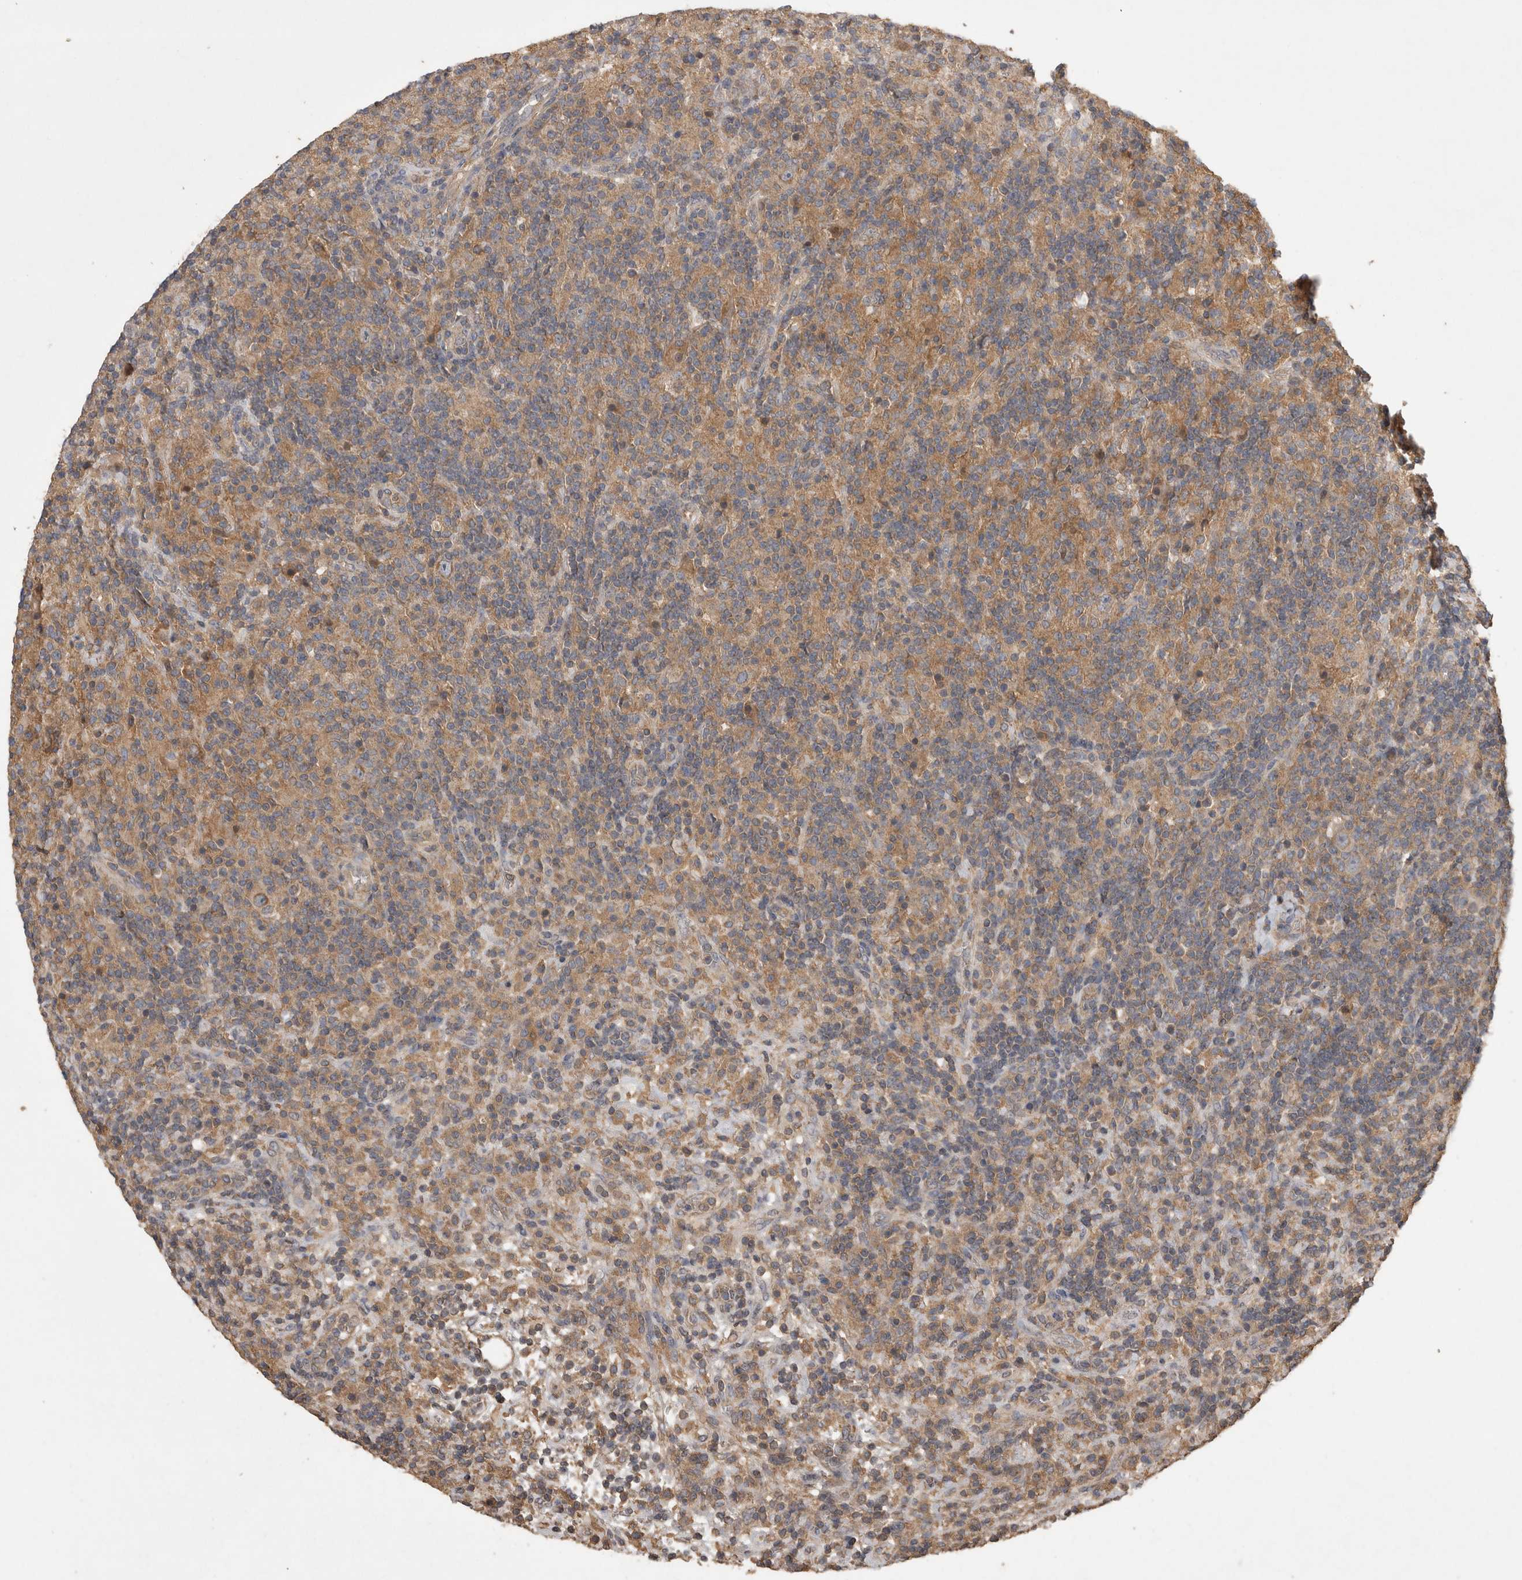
{"staining": {"intensity": "moderate", "quantity": "25%-75%", "location": "cytoplasmic/membranous"}, "tissue": "lymphoma", "cell_type": "Tumor cells", "image_type": "cancer", "snomed": [{"axis": "morphology", "description": "Hodgkin's disease, NOS"}, {"axis": "topography", "description": "Lymph node"}], "caption": "Human lymphoma stained with a protein marker demonstrates moderate staining in tumor cells.", "gene": "TRMT61B", "patient": {"sex": "male", "age": 70}}